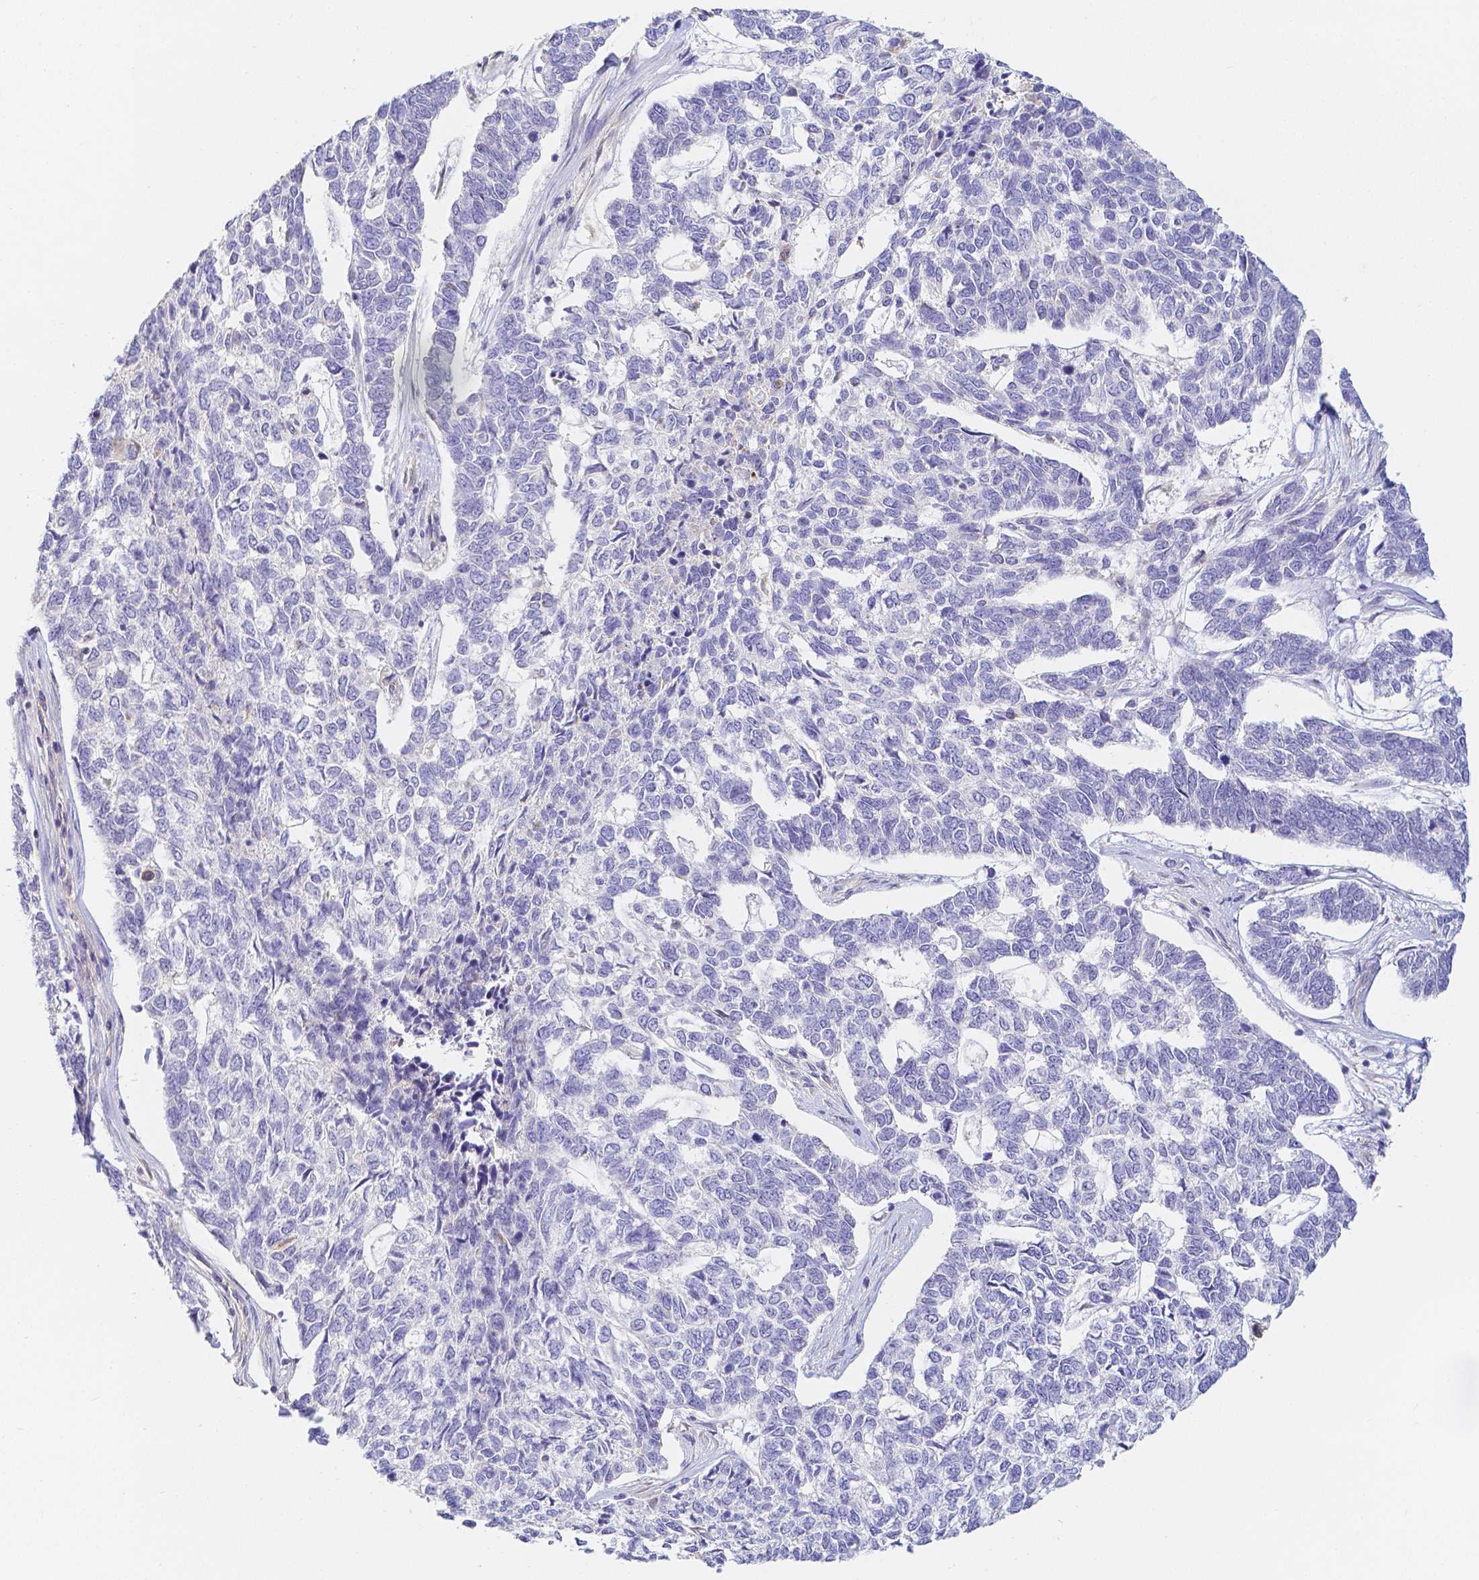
{"staining": {"intensity": "negative", "quantity": "none", "location": "none"}, "tissue": "skin cancer", "cell_type": "Tumor cells", "image_type": "cancer", "snomed": [{"axis": "morphology", "description": "Basal cell carcinoma"}, {"axis": "topography", "description": "Skin"}], "caption": "An immunohistochemistry (IHC) photomicrograph of skin cancer is shown. There is no staining in tumor cells of skin cancer.", "gene": "KCNH1", "patient": {"sex": "female", "age": 65}}